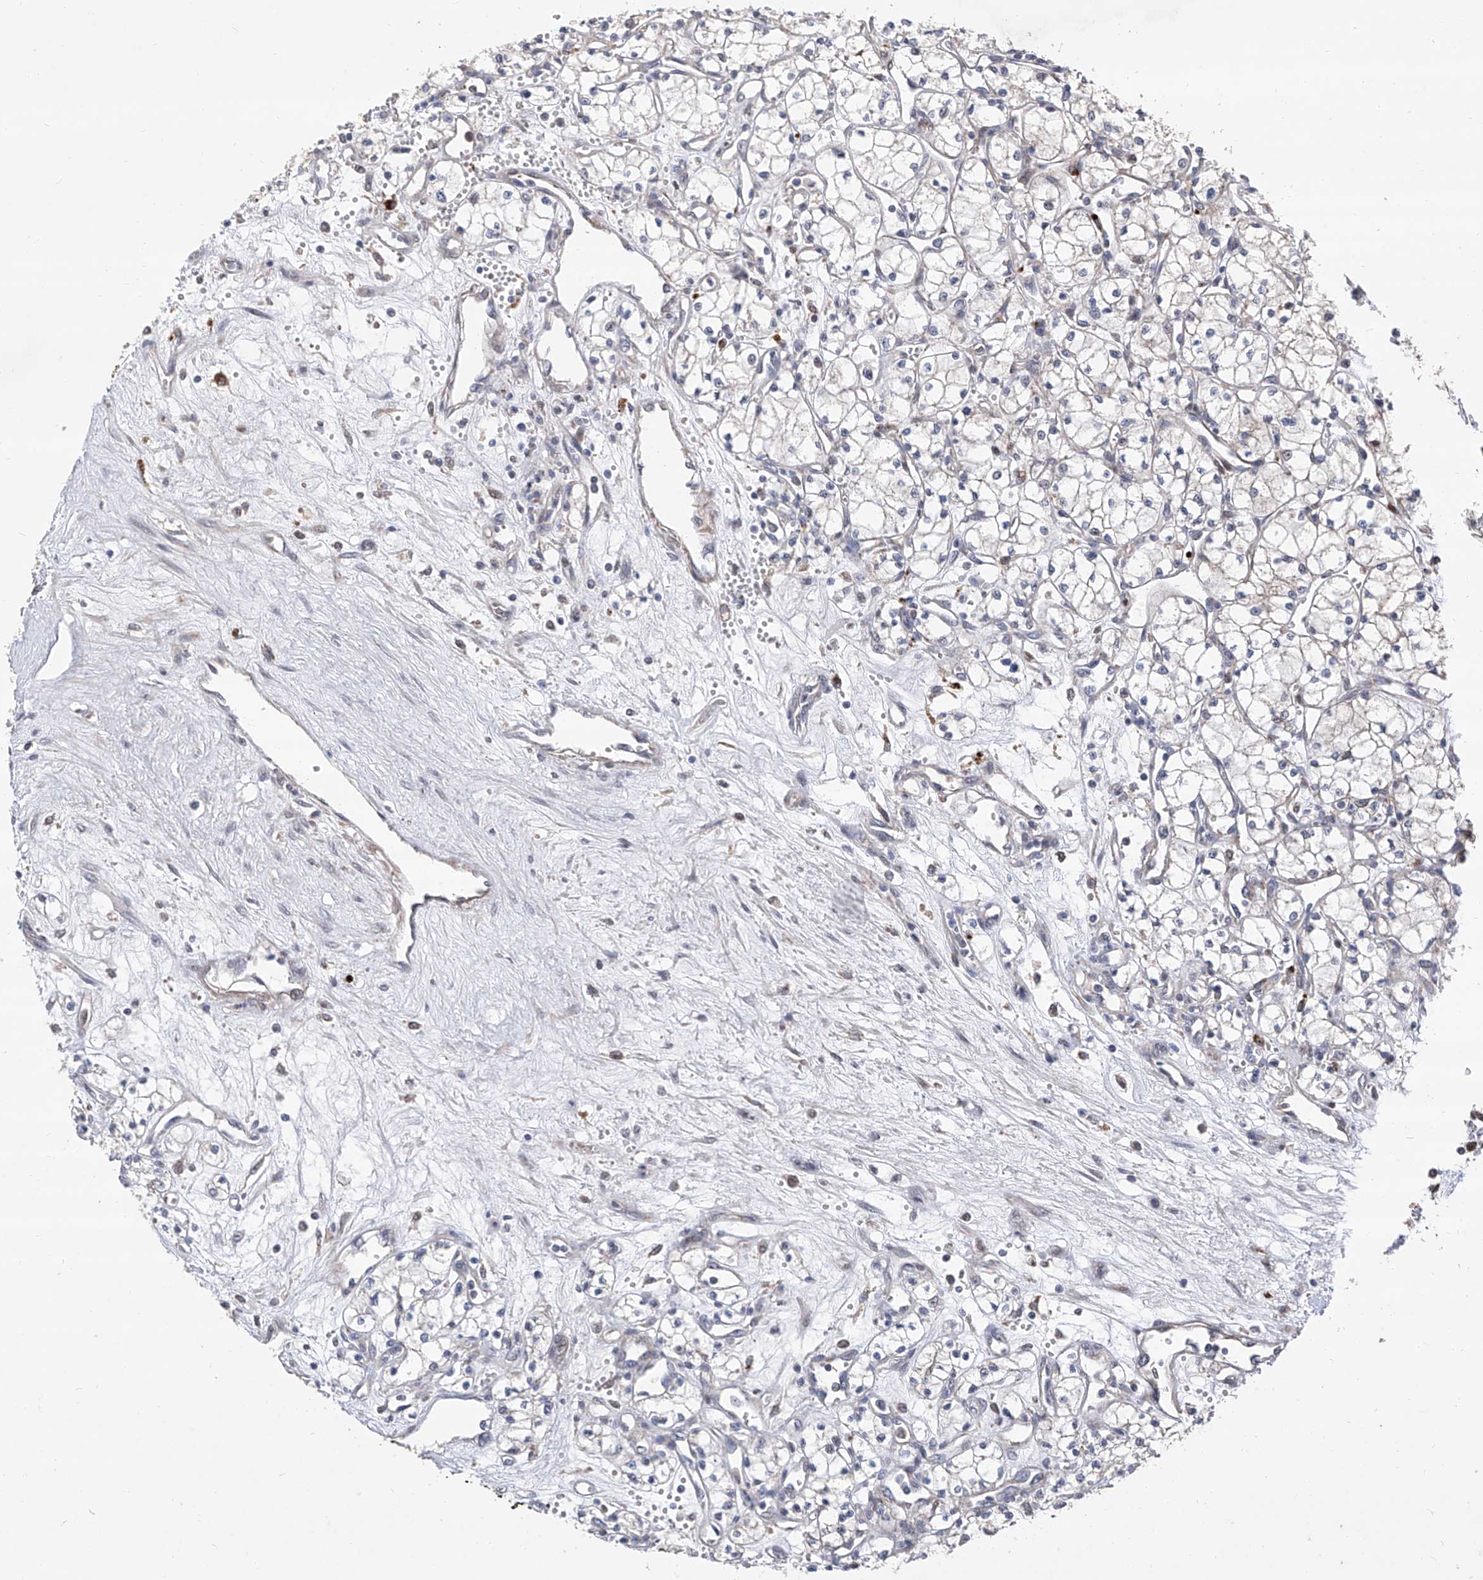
{"staining": {"intensity": "negative", "quantity": "none", "location": "none"}, "tissue": "renal cancer", "cell_type": "Tumor cells", "image_type": "cancer", "snomed": [{"axis": "morphology", "description": "Adenocarcinoma, NOS"}, {"axis": "topography", "description": "Kidney"}], "caption": "Renal cancer (adenocarcinoma) was stained to show a protein in brown. There is no significant staining in tumor cells.", "gene": "FARP2", "patient": {"sex": "male", "age": 59}}